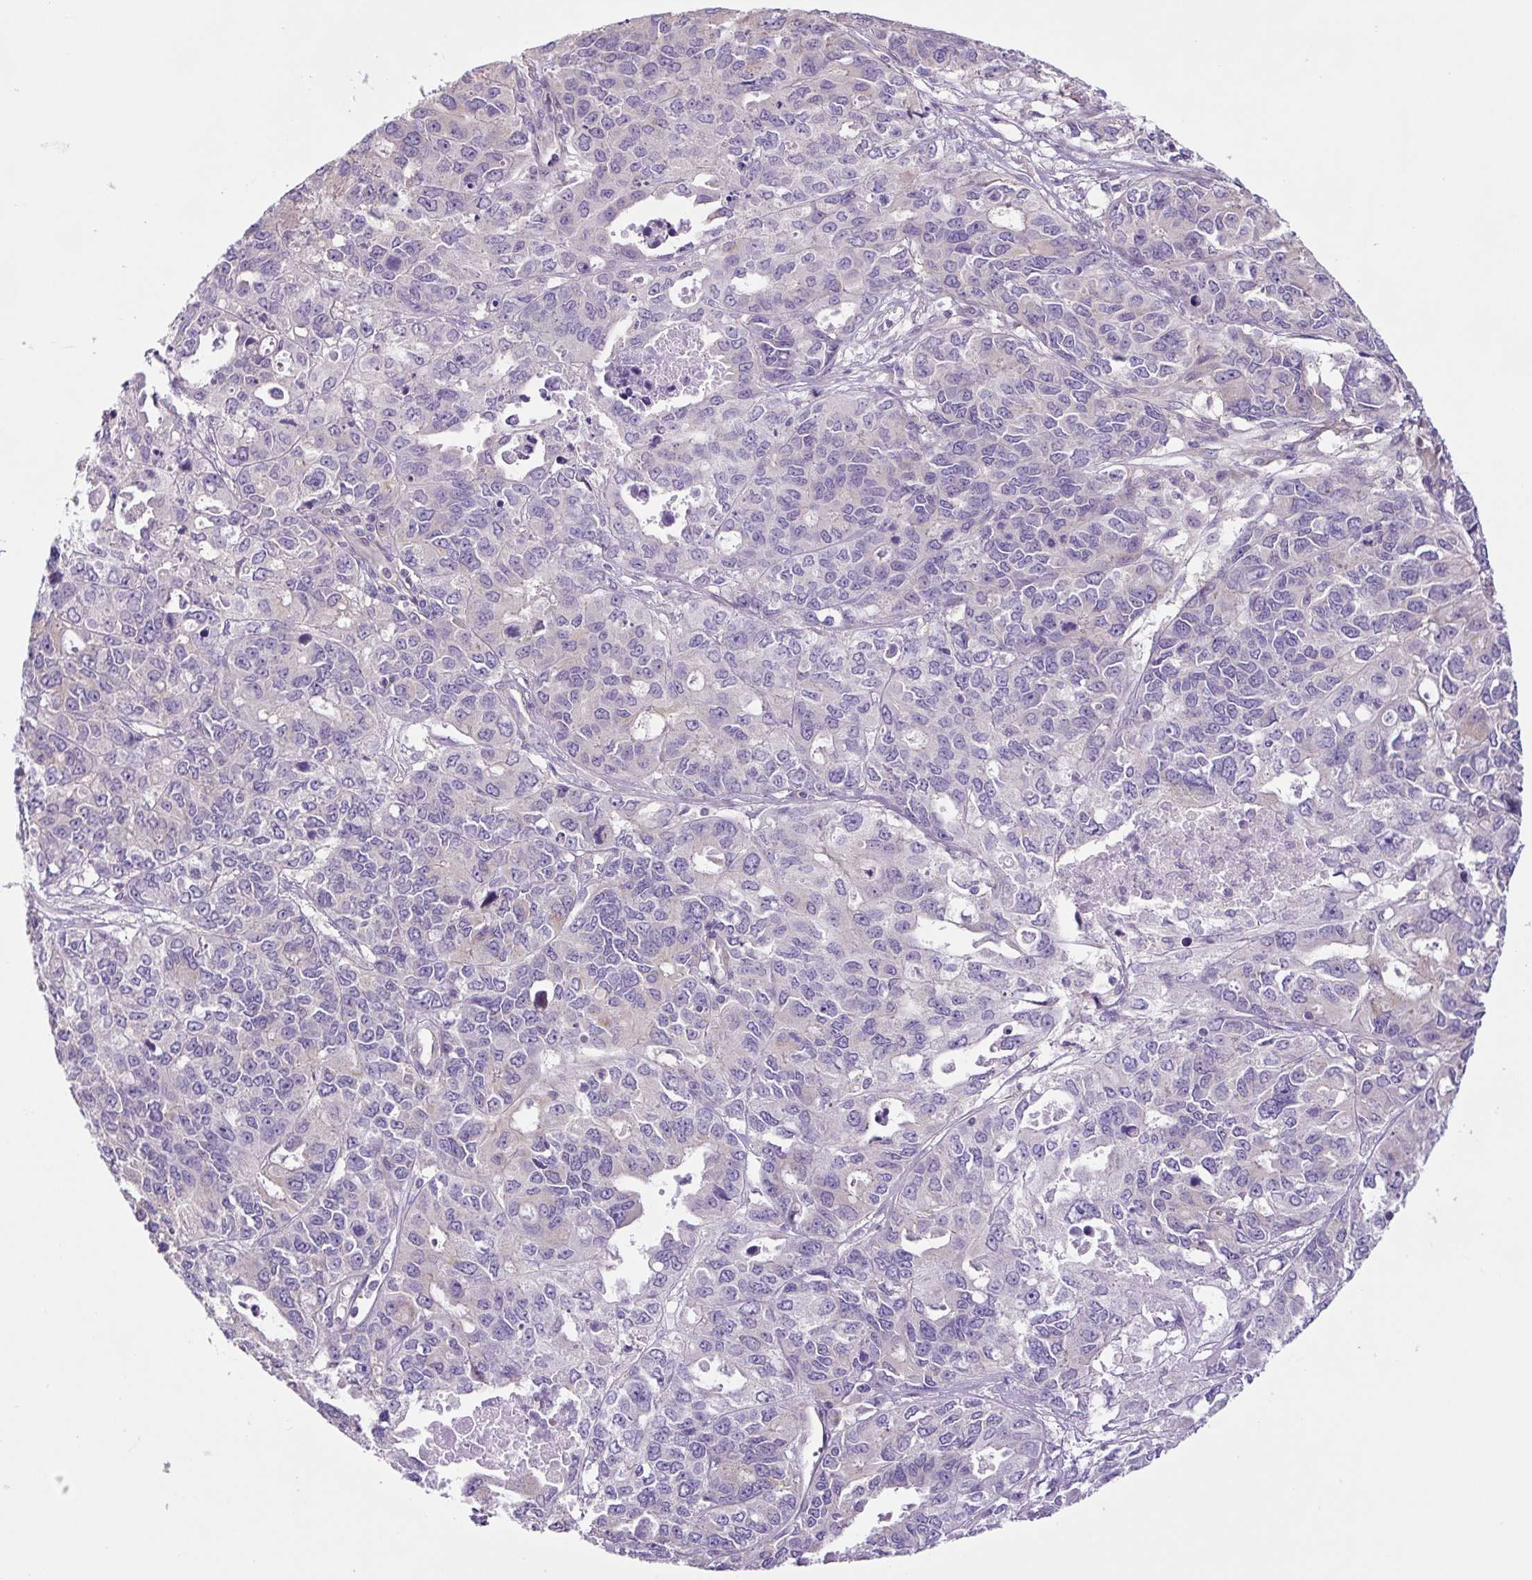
{"staining": {"intensity": "negative", "quantity": "none", "location": "none"}, "tissue": "endometrial cancer", "cell_type": "Tumor cells", "image_type": "cancer", "snomed": [{"axis": "morphology", "description": "Adenocarcinoma, NOS"}, {"axis": "topography", "description": "Uterus"}], "caption": "Endometrial cancer (adenocarcinoma) stained for a protein using immunohistochemistry exhibits no staining tumor cells.", "gene": "GORASP1", "patient": {"sex": "female", "age": 79}}